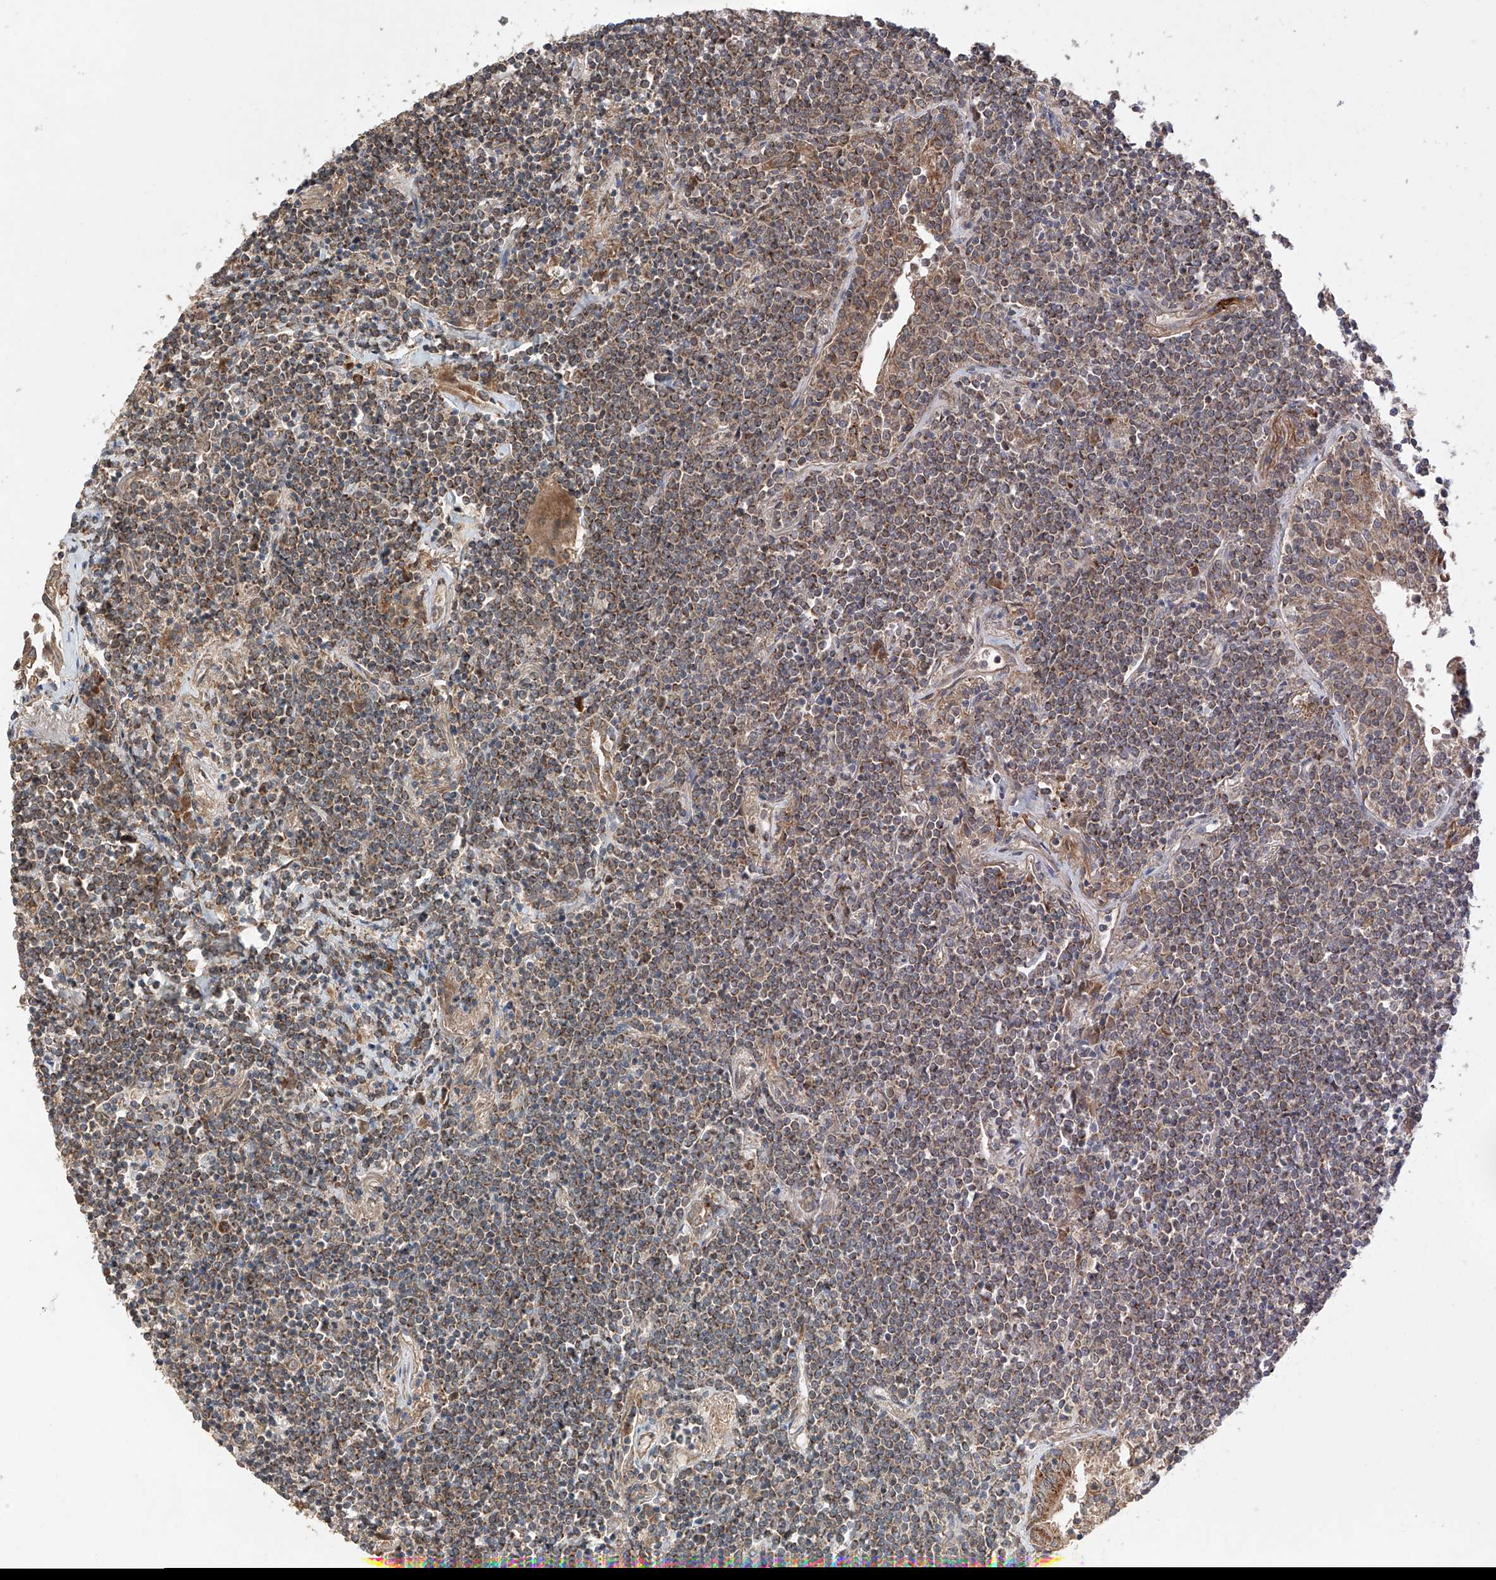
{"staining": {"intensity": "moderate", "quantity": ">75%", "location": "cytoplasmic/membranous"}, "tissue": "lymphoma", "cell_type": "Tumor cells", "image_type": "cancer", "snomed": [{"axis": "morphology", "description": "Malignant lymphoma, non-Hodgkin's type, Low grade"}, {"axis": "topography", "description": "Lung"}], "caption": "Tumor cells demonstrate medium levels of moderate cytoplasmic/membranous positivity in about >75% of cells in malignant lymphoma, non-Hodgkin's type (low-grade).", "gene": "SDHAF4", "patient": {"sex": "female", "age": 71}}